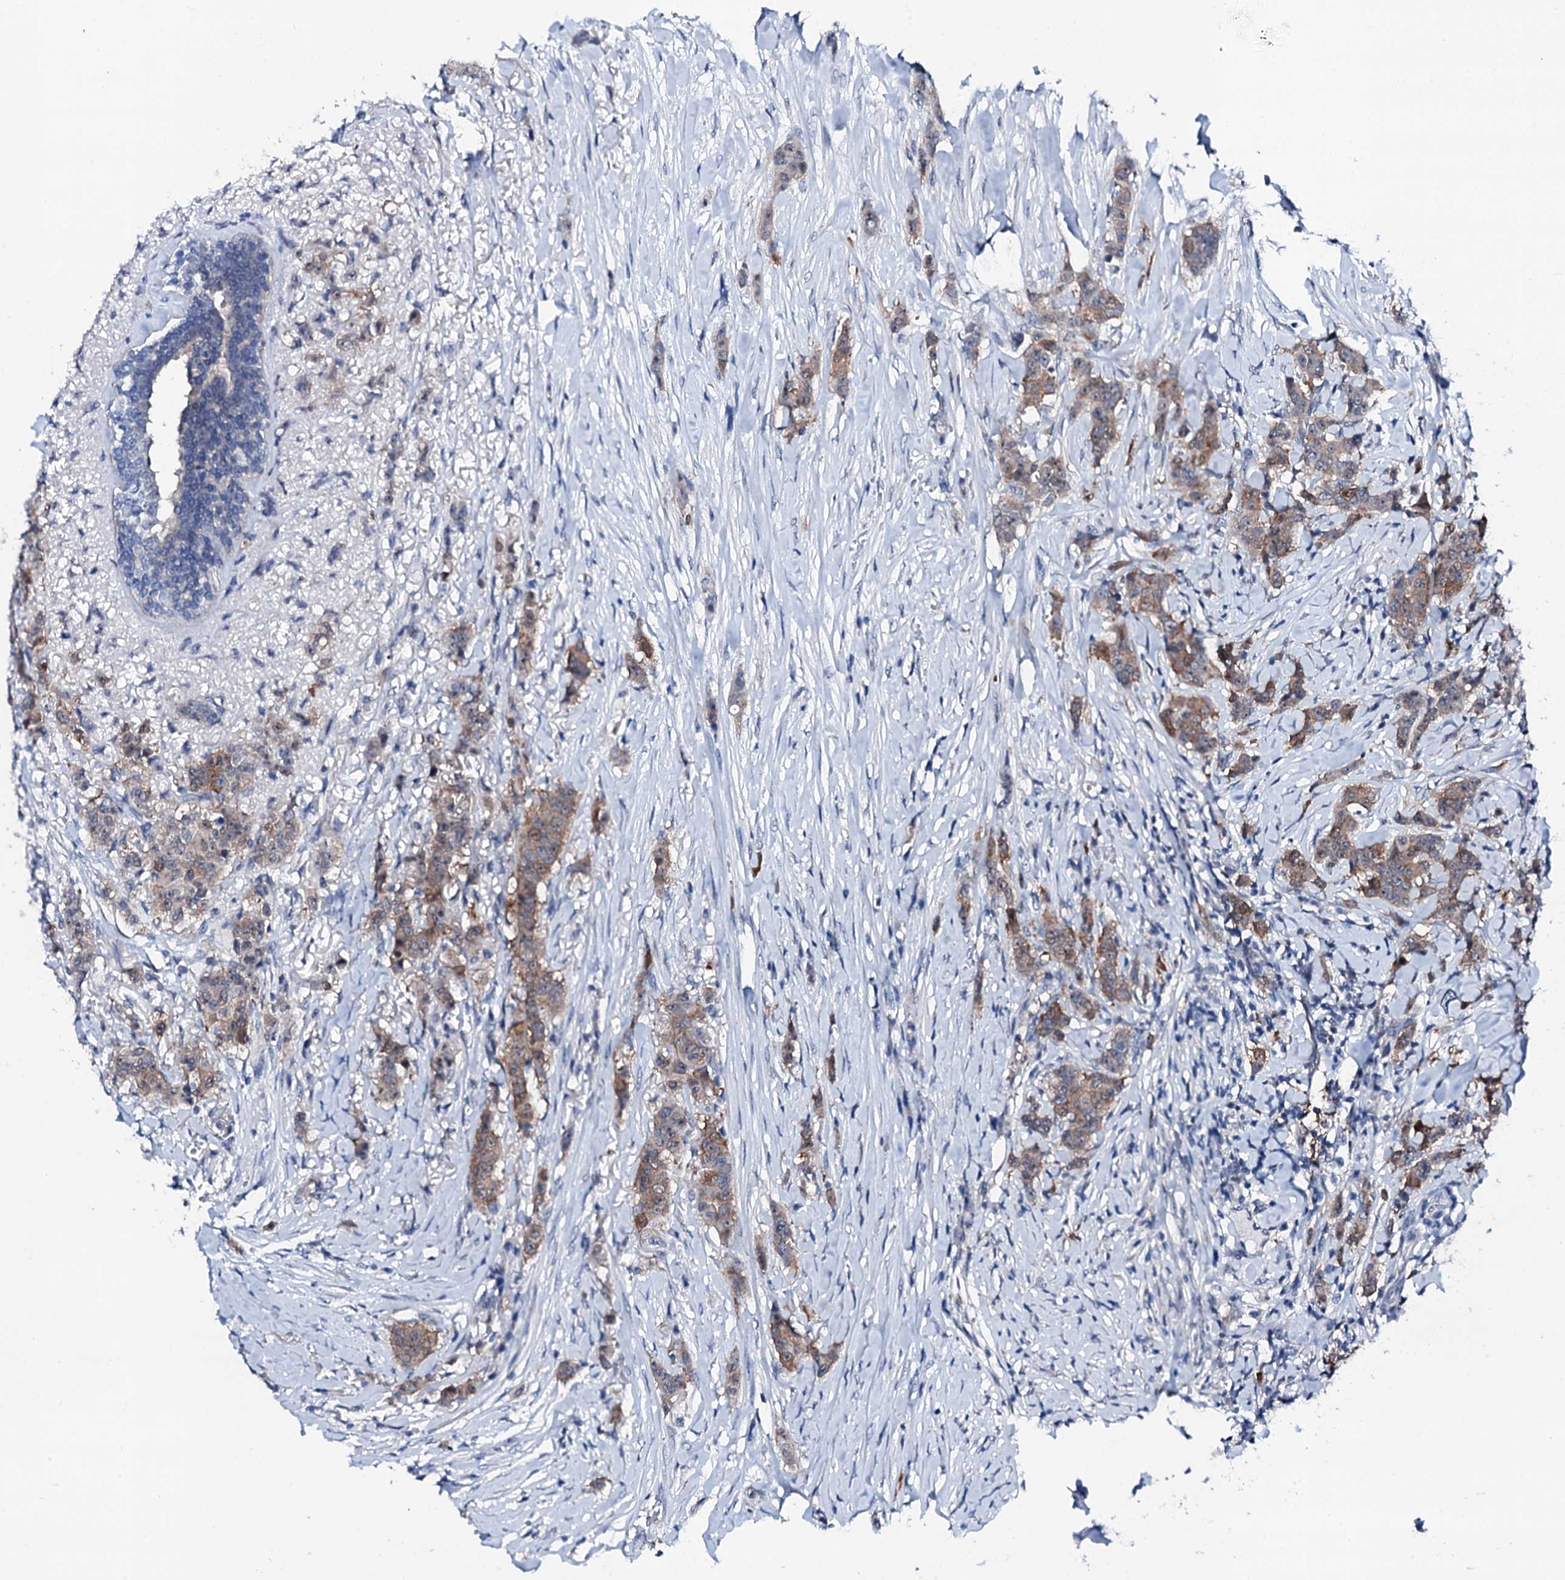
{"staining": {"intensity": "weak", "quantity": ">75%", "location": "cytoplasmic/membranous"}, "tissue": "breast cancer", "cell_type": "Tumor cells", "image_type": "cancer", "snomed": [{"axis": "morphology", "description": "Duct carcinoma"}, {"axis": "topography", "description": "Breast"}], "caption": "This photomicrograph shows immunohistochemistry staining of breast cancer (intraductal carcinoma), with low weak cytoplasmic/membranous positivity in approximately >75% of tumor cells.", "gene": "TRAFD1", "patient": {"sex": "female", "age": 40}}